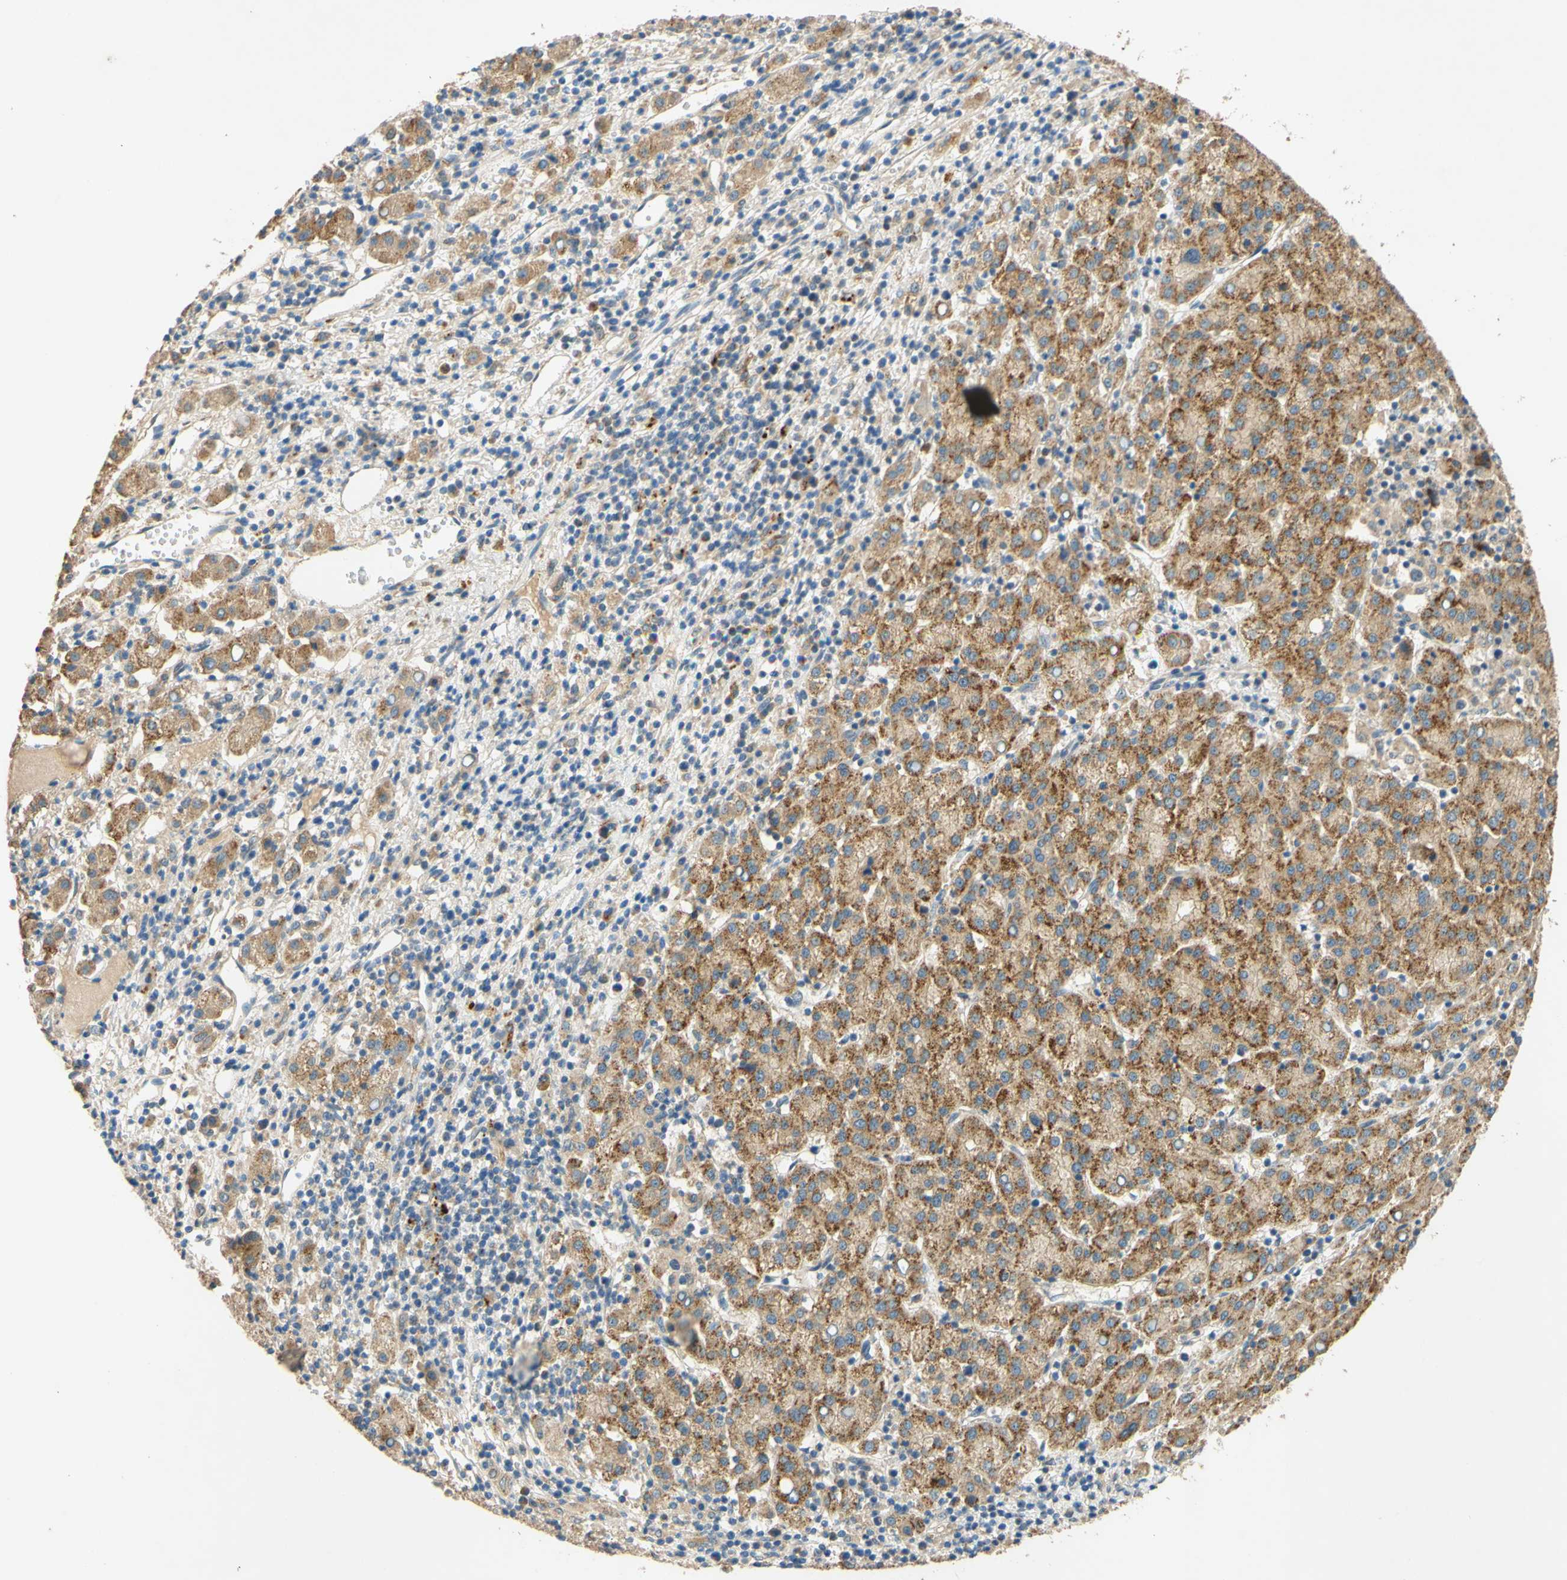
{"staining": {"intensity": "moderate", "quantity": ">75%", "location": "cytoplasmic/membranous"}, "tissue": "liver cancer", "cell_type": "Tumor cells", "image_type": "cancer", "snomed": [{"axis": "morphology", "description": "Carcinoma, Hepatocellular, NOS"}, {"axis": "topography", "description": "Liver"}], "caption": "A histopathology image of hepatocellular carcinoma (liver) stained for a protein exhibits moderate cytoplasmic/membranous brown staining in tumor cells.", "gene": "ENTREP2", "patient": {"sex": "female", "age": 58}}